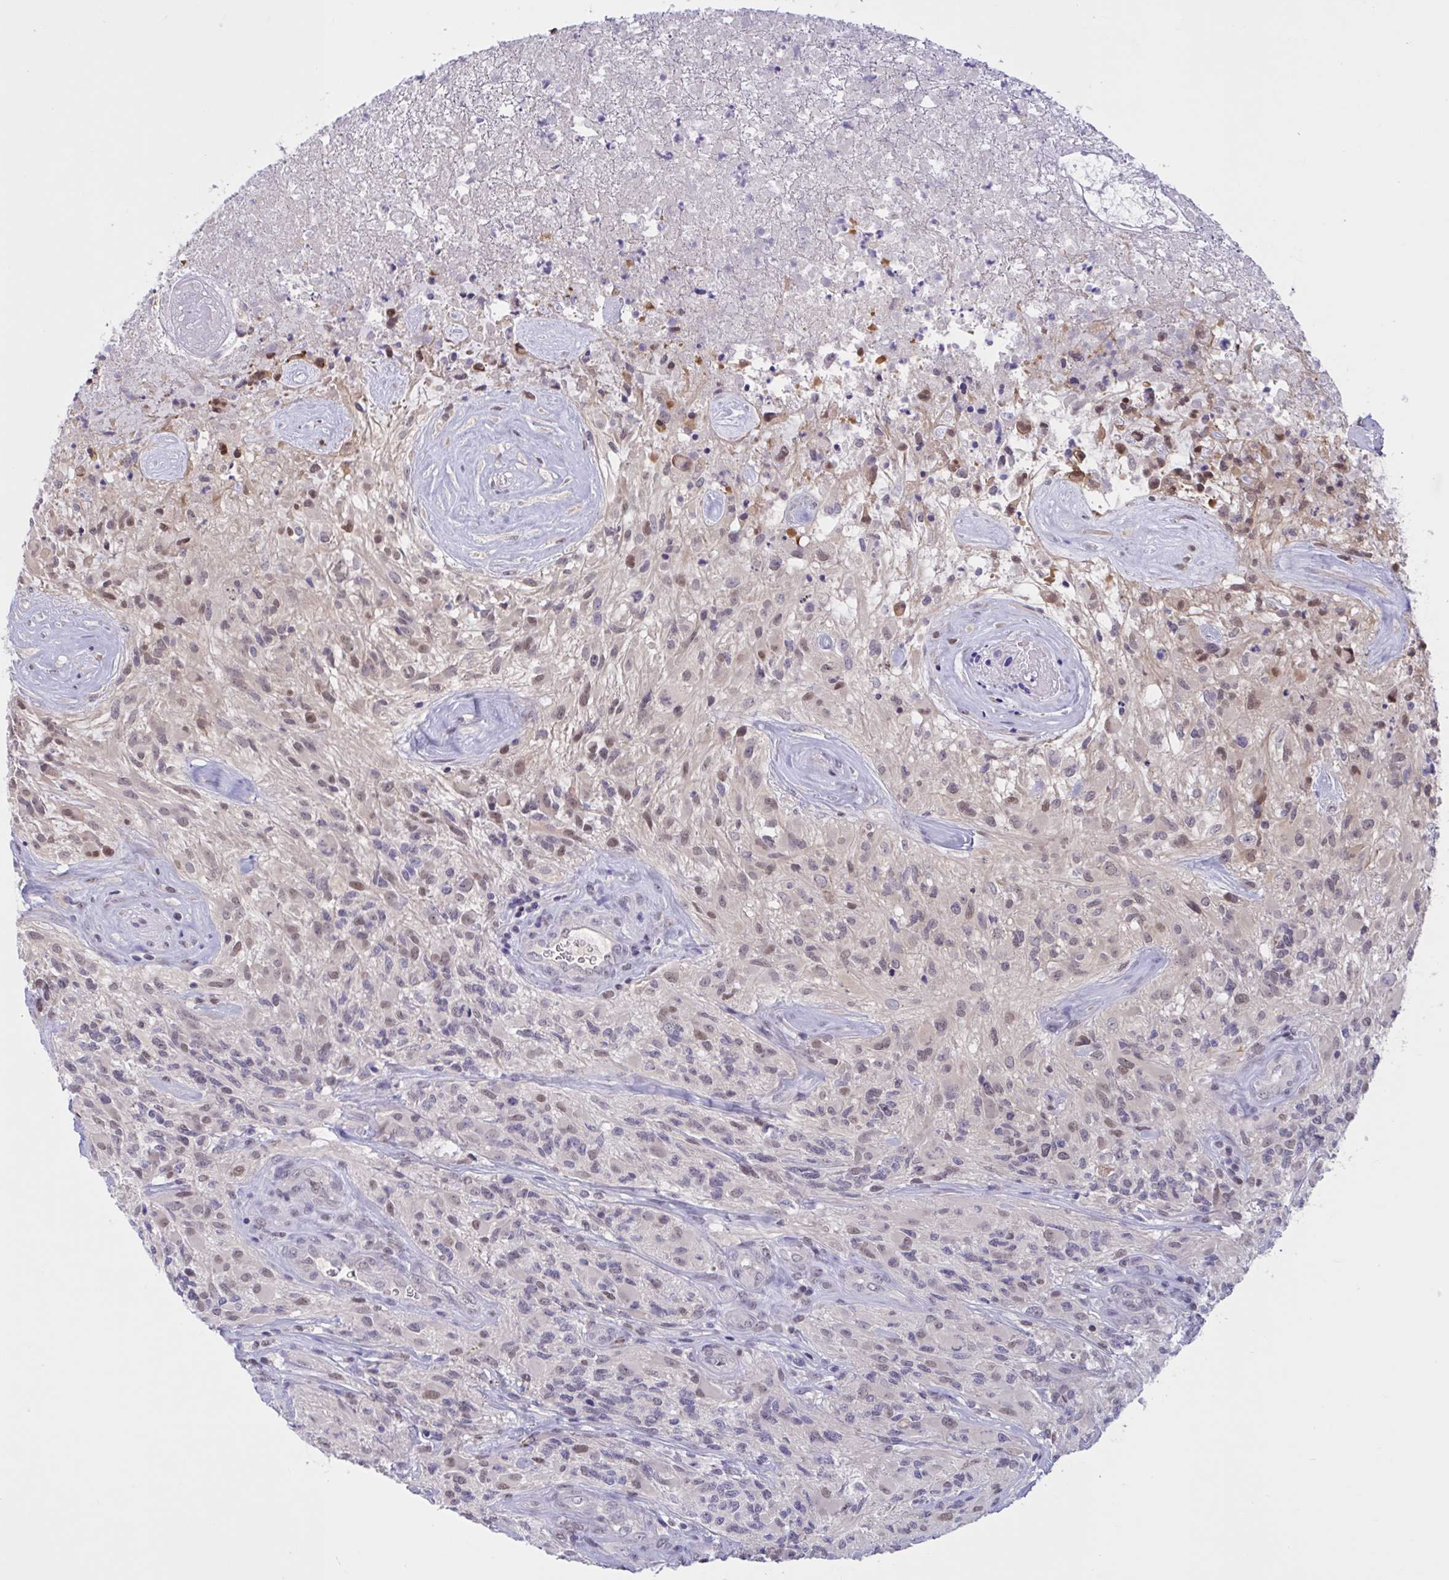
{"staining": {"intensity": "moderate", "quantity": "<25%", "location": "nuclear"}, "tissue": "glioma", "cell_type": "Tumor cells", "image_type": "cancer", "snomed": [{"axis": "morphology", "description": "Glioma, malignant, High grade"}, {"axis": "topography", "description": "Brain"}], "caption": "DAB (3,3'-diaminobenzidine) immunohistochemical staining of malignant glioma (high-grade) demonstrates moderate nuclear protein positivity in about <25% of tumor cells.", "gene": "RBL1", "patient": {"sex": "female", "age": 65}}